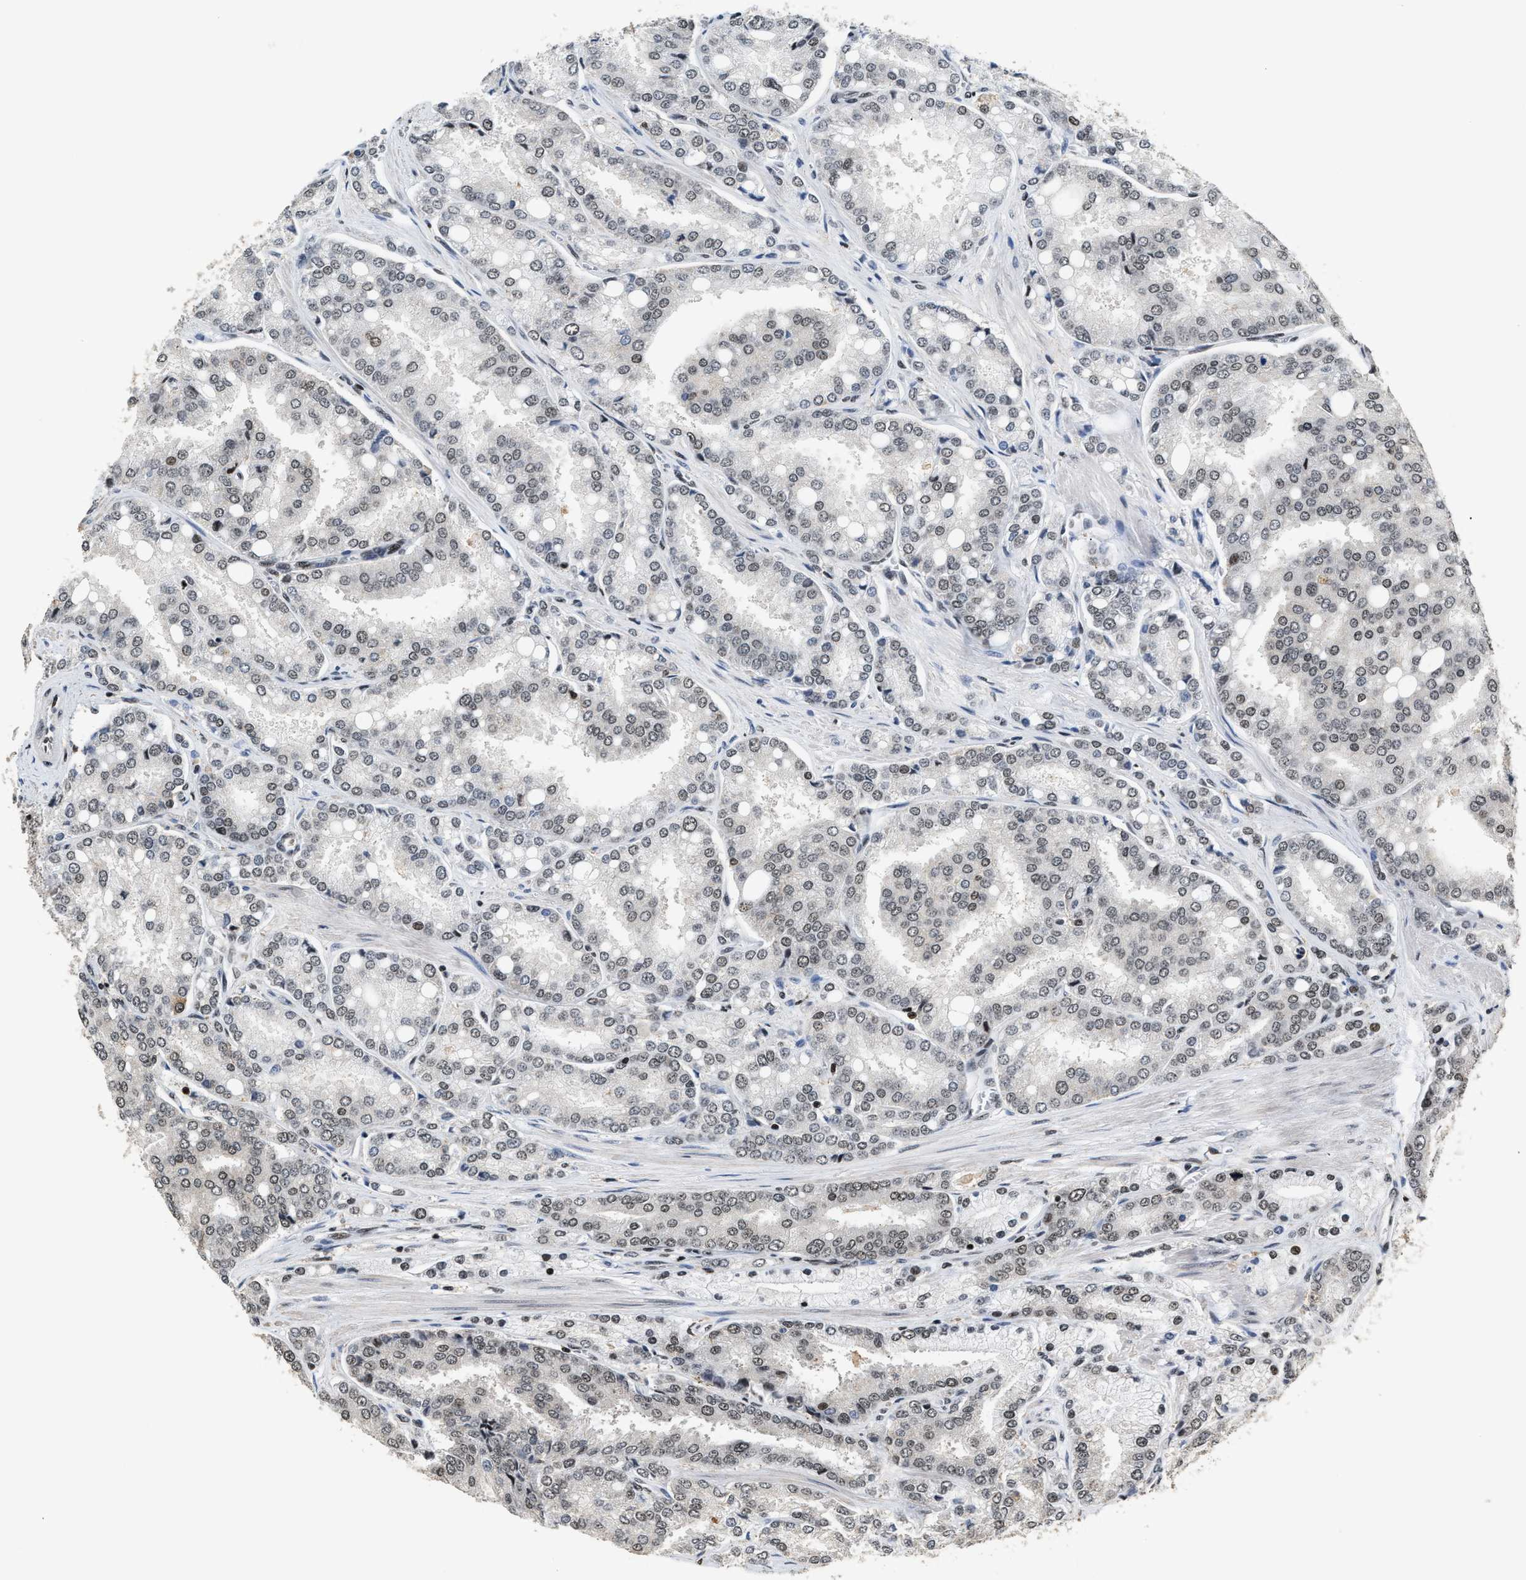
{"staining": {"intensity": "moderate", "quantity": "25%-75%", "location": "nuclear"}, "tissue": "prostate cancer", "cell_type": "Tumor cells", "image_type": "cancer", "snomed": [{"axis": "morphology", "description": "Adenocarcinoma, High grade"}, {"axis": "topography", "description": "Prostate"}], "caption": "Immunohistochemistry (DAB) staining of human high-grade adenocarcinoma (prostate) shows moderate nuclear protein staining in approximately 25%-75% of tumor cells.", "gene": "RAD21", "patient": {"sex": "male", "age": 50}}